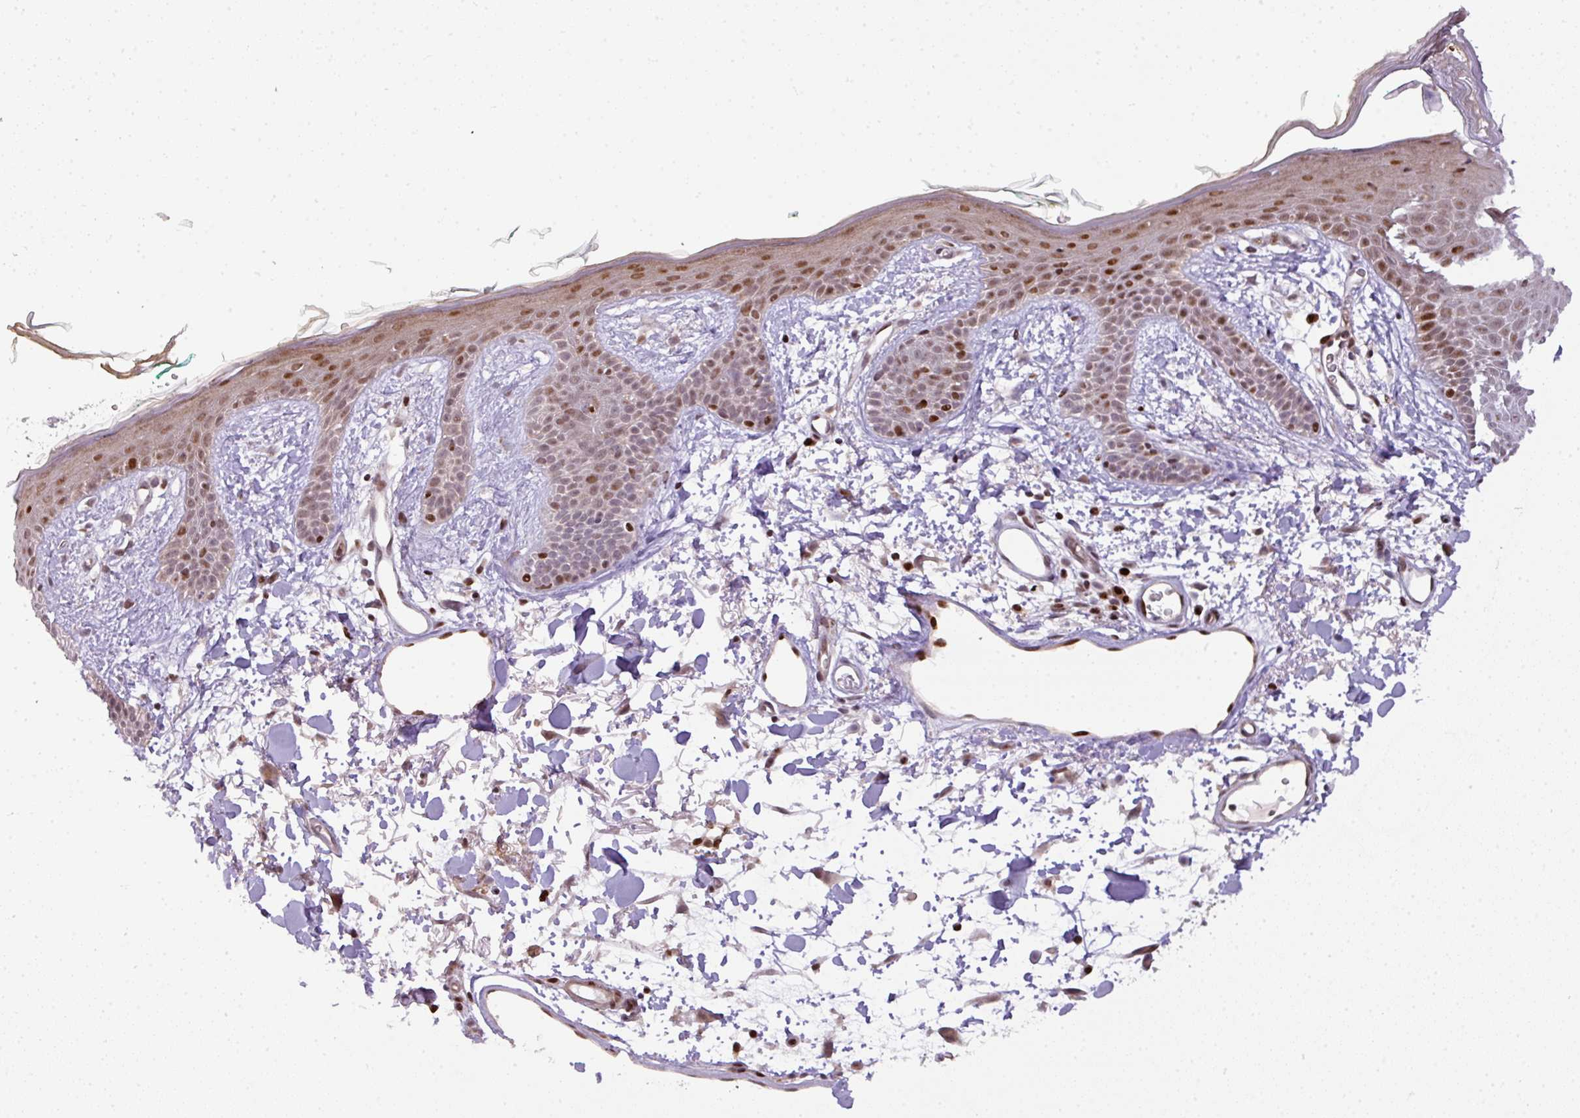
{"staining": {"intensity": "moderate", "quantity": ">75%", "location": "nuclear"}, "tissue": "skin", "cell_type": "Fibroblasts", "image_type": "normal", "snomed": [{"axis": "morphology", "description": "Normal tissue, NOS"}, {"axis": "topography", "description": "Skin"}], "caption": "Normal skin was stained to show a protein in brown. There is medium levels of moderate nuclear expression in approximately >75% of fibroblasts. (Stains: DAB (3,3'-diaminobenzidine) in brown, nuclei in blue, Microscopy: brightfield microscopy at high magnification).", "gene": "MYSM1", "patient": {"sex": "male", "age": 79}}